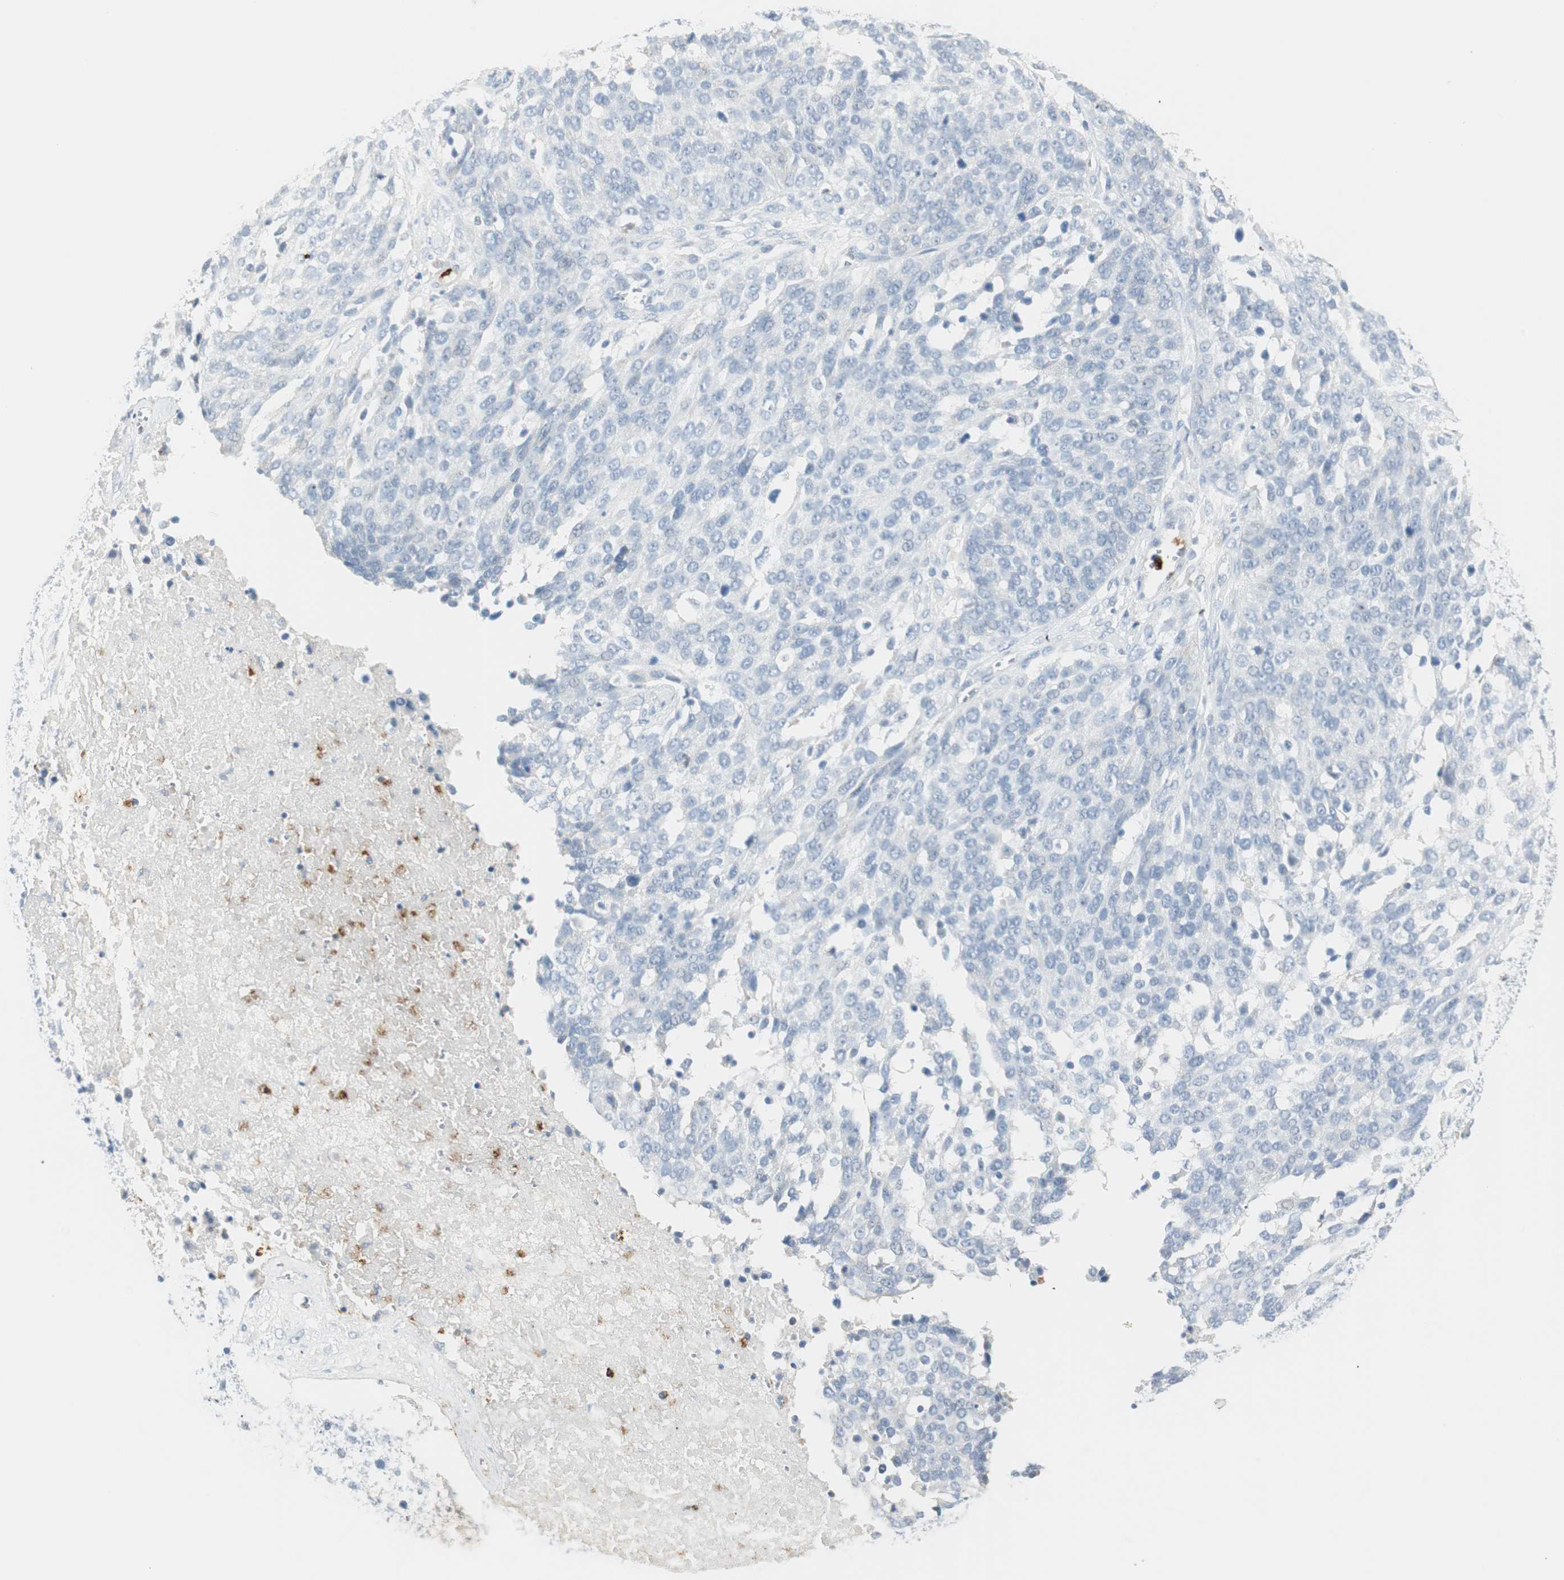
{"staining": {"intensity": "negative", "quantity": "none", "location": "none"}, "tissue": "ovarian cancer", "cell_type": "Tumor cells", "image_type": "cancer", "snomed": [{"axis": "morphology", "description": "Cystadenocarcinoma, serous, NOS"}, {"axis": "topography", "description": "Ovary"}], "caption": "Micrograph shows no protein staining in tumor cells of ovarian cancer (serous cystadenocarcinoma) tissue.", "gene": "PRTN3", "patient": {"sex": "female", "age": 44}}